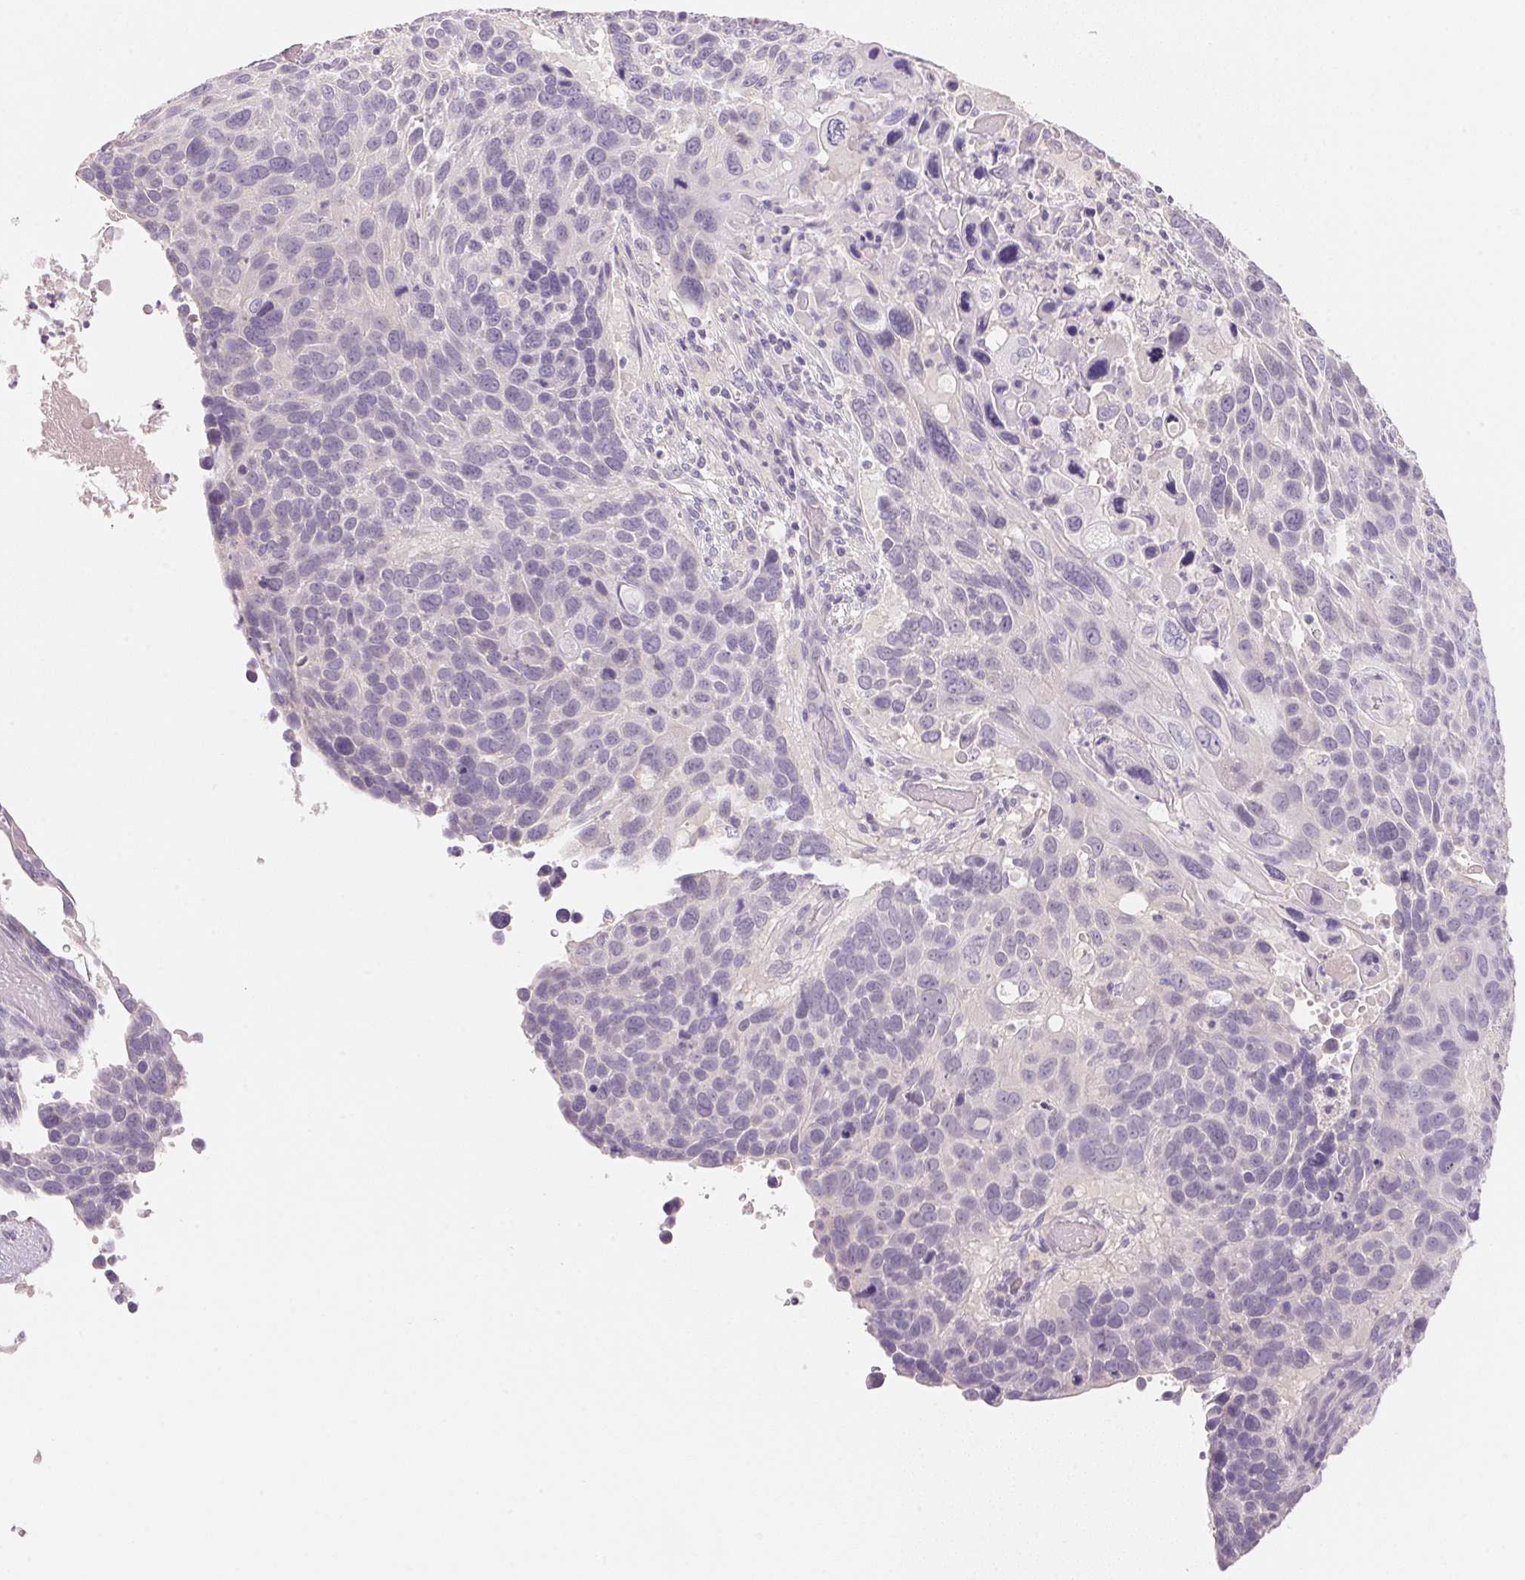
{"staining": {"intensity": "negative", "quantity": "none", "location": "none"}, "tissue": "lung cancer", "cell_type": "Tumor cells", "image_type": "cancer", "snomed": [{"axis": "morphology", "description": "Squamous cell carcinoma, NOS"}, {"axis": "topography", "description": "Lung"}], "caption": "Image shows no significant protein expression in tumor cells of lung cancer (squamous cell carcinoma).", "gene": "MCOLN3", "patient": {"sex": "male", "age": 68}}